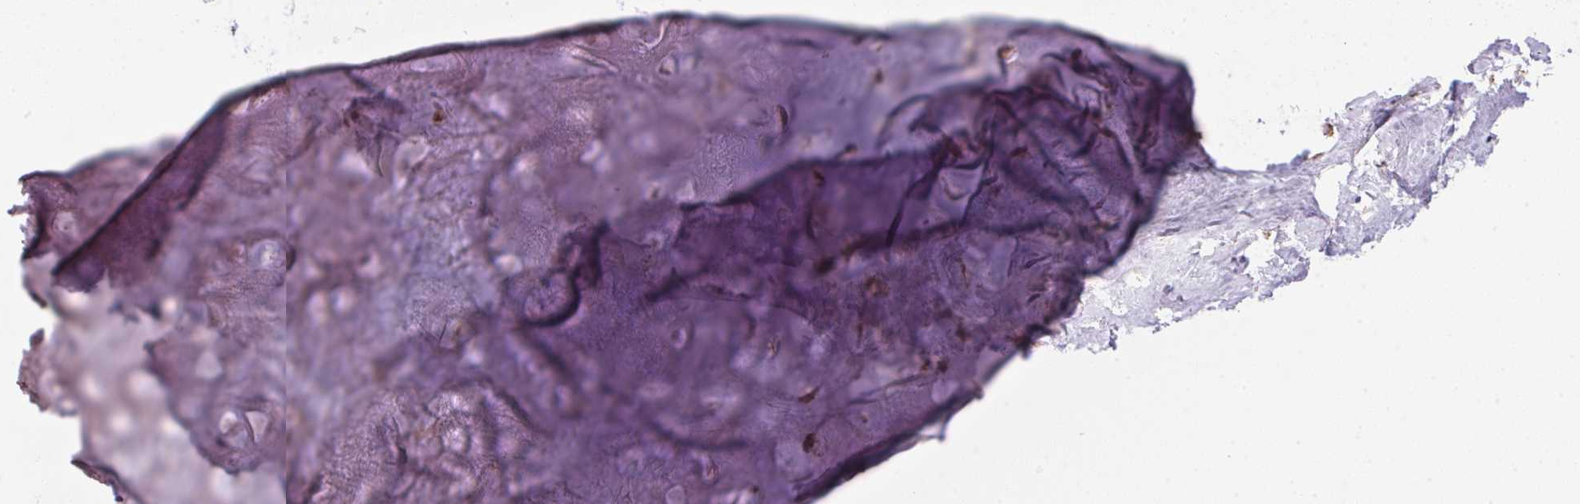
{"staining": {"intensity": "moderate", "quantity": ">75%", "location": "cytoplasmic/membranous"}, "tissue": "adipose tissue", "cell_type": "Adipocytes", "image_type": "normal", "snomed": [{"axis": "morphology", "description": "Normal tissue, NOS"}, {"axis": "topography", "description": "Cartilage tissue"}], "caption": "This histopathology image exhibits normal adipose tissue stained with IHC to label a protein in brown. The cytoplasmic/membranous of adipocytes show moderate positivity for the protein. Nuclei are counter-stained blue.", "gene": "NDUFS2", "patient": {"sex": "male", "age": 57}}